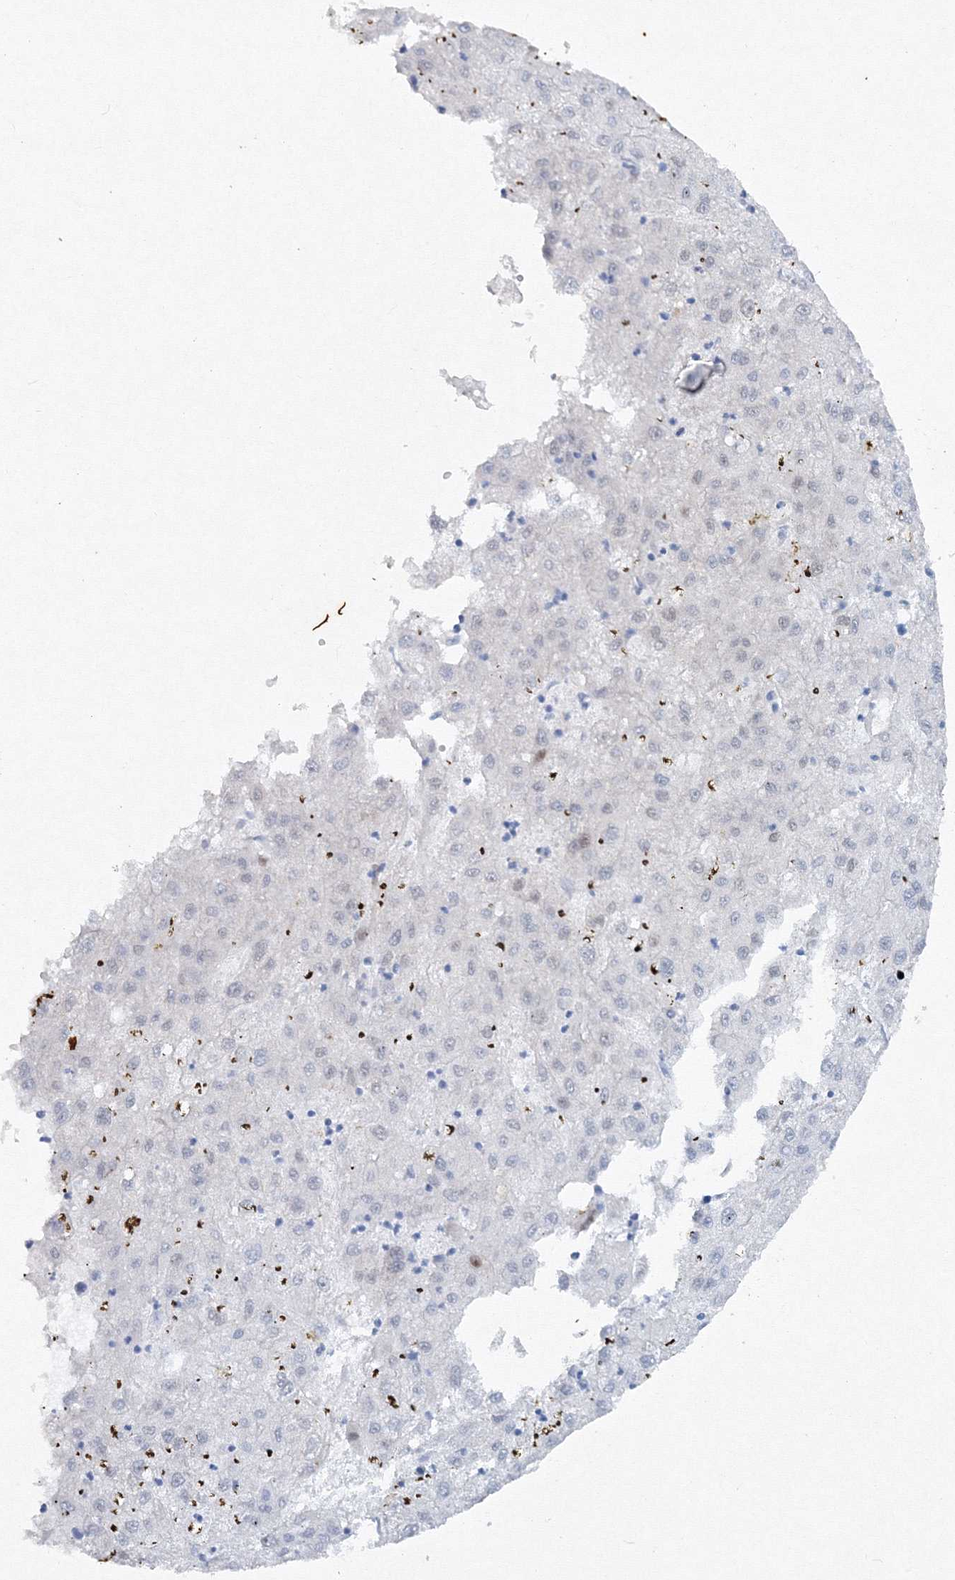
{"staining": {"intensity": "negative", "quantity": "none", "location": "none"}, "tissue": "liver cancer", "cell_type": "Tumor cells", "image_type": "cancer", "snomed": [{"axis": "morphology", "description": "Carcinoma, Hepatocellular, NOS"}, {"axis": "topography", "description": "Liver"}], "caption": "Tumor cells show no significant positivity in liver cancer. (DAB immunohistochemistry with hematoxylin counter stain).", "gene": "GCKR", "patient": {"sex": "male", "age": 72}}